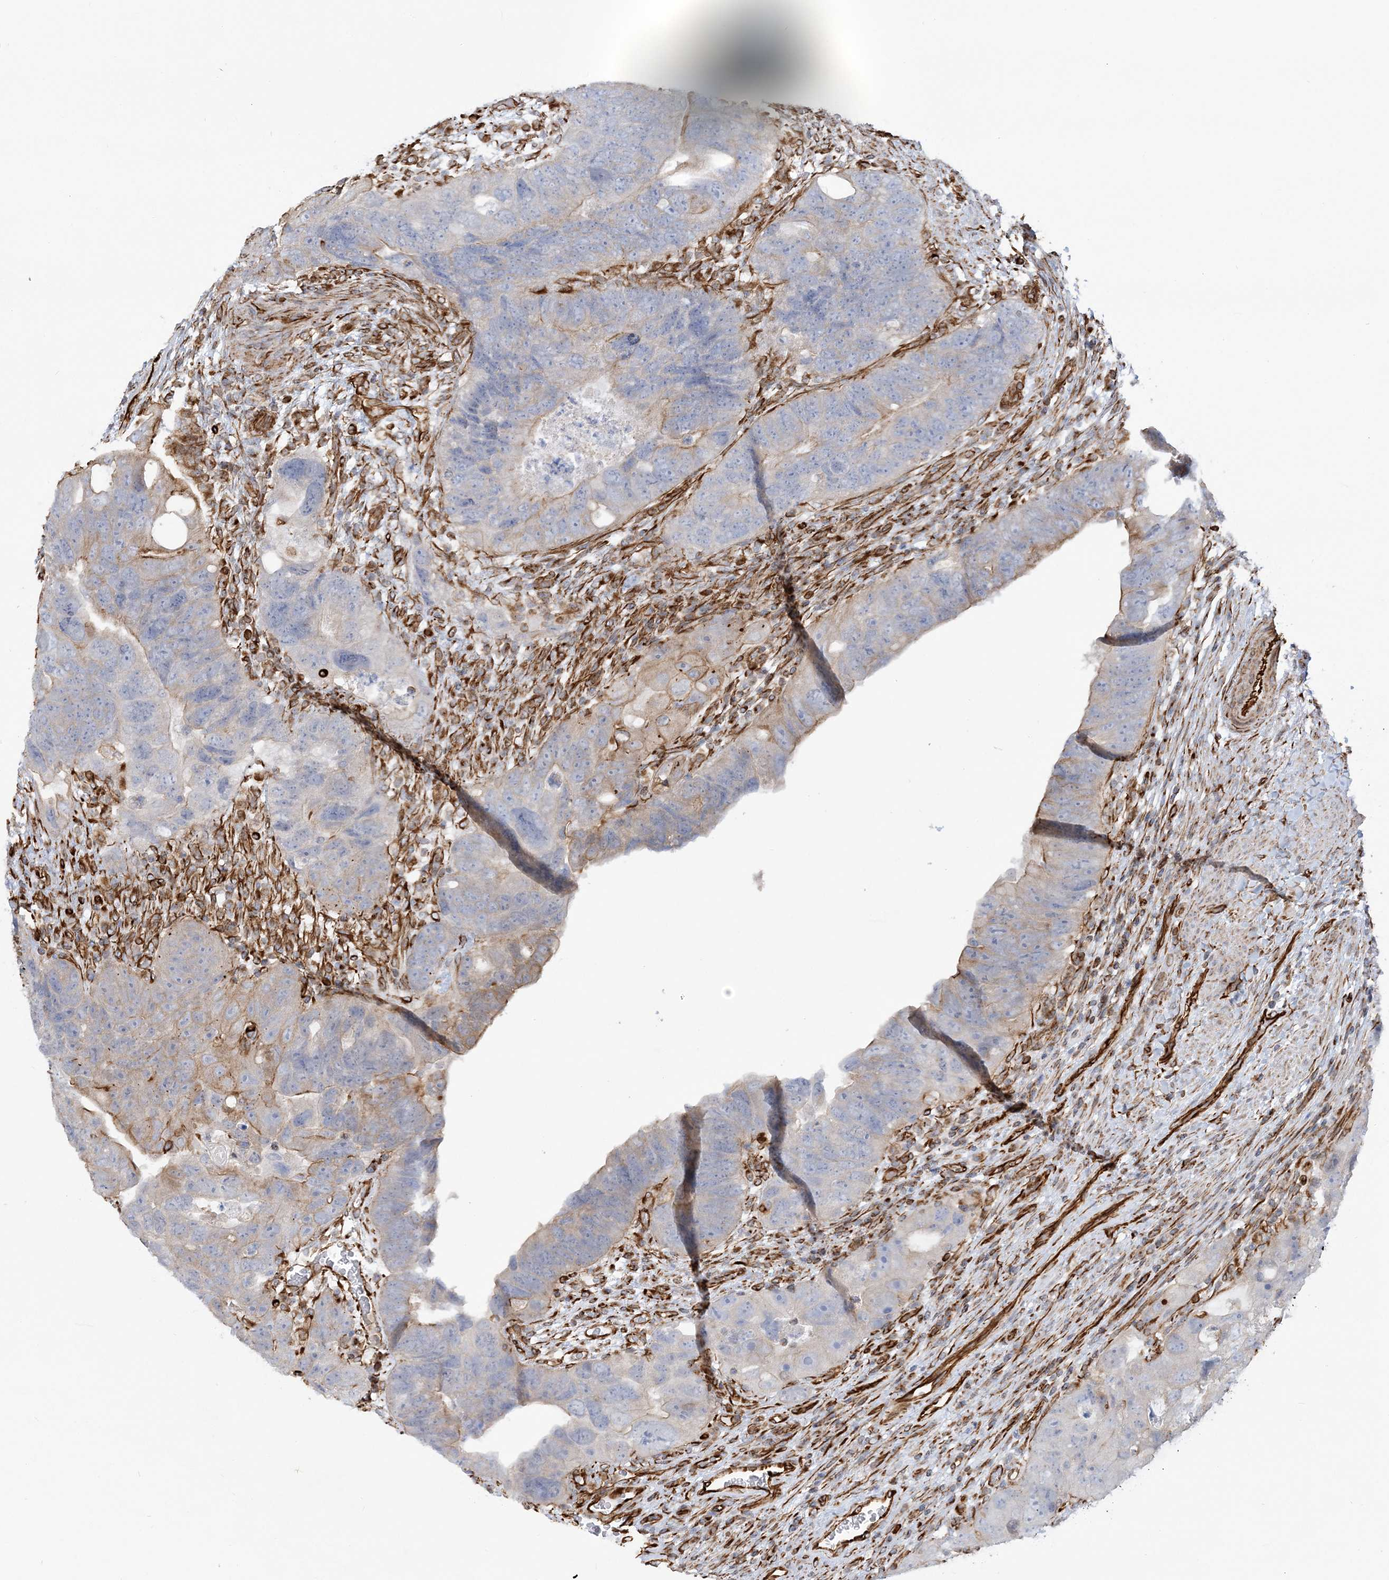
{"staining": {"intensity": "weak", "quantity": "25%-75%", "location": "cytoplasmic/membranous"}, "tissue": "colorectal cancer", "cell_type": "Tumor cells", "image_type": "cancer", "snomed": [{"axis": "morphology", "description": "Adenocarcinoma, NOS"}, {"axis": "topography", "description": "Rectum"}], "caption": "Immunohistochemical staining of colorectal cancer demonstrates low levels of weak cytoplasmic/membranous protein positivity in approximately 25%-75% of tumor cells.", "gene": "SCLT1", "patient": {"sex": "male", "age": 59}}